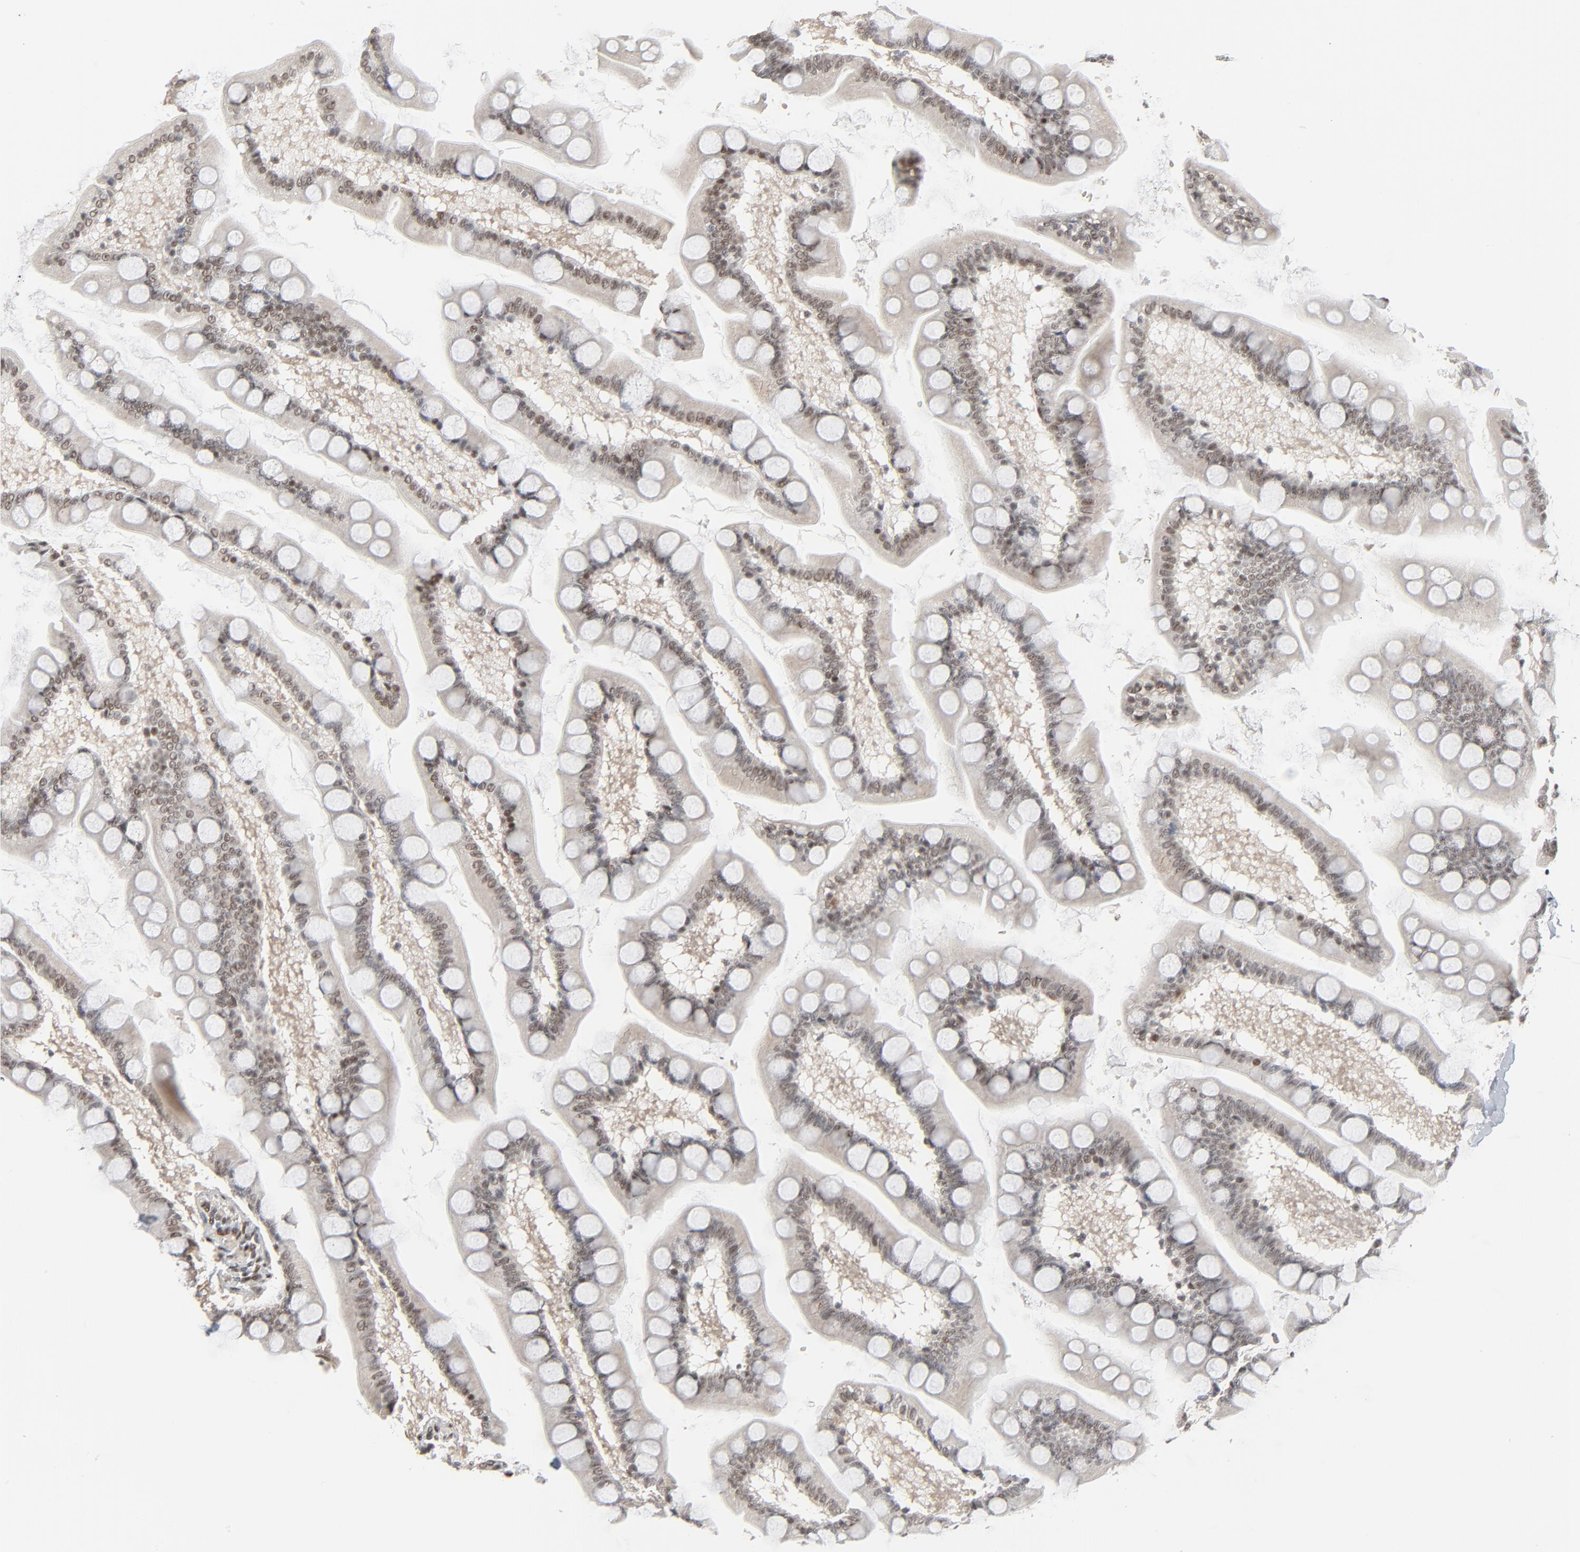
{"staining": {"intensity": "moderate", "quantity": ">75%", "location": "cytoplasmic/membranous,nuclear"}, "tissue": "small intestine", "cell_type": "Glandular cells", "image_type": "normal", "snomed": [{"axis": "morphology", "description": "Normal tissue, NOS"}, {"axis": "topography", "description": "Small intestine"}], "caption": "Protein positivity by IHC demonstrates moderate cytoplasmic/membranous,nuclear expression in about >75% of glandular cells in normal small intestine.", "gene": "CUX1", "patient": {"sex": "male", "age": 41}}